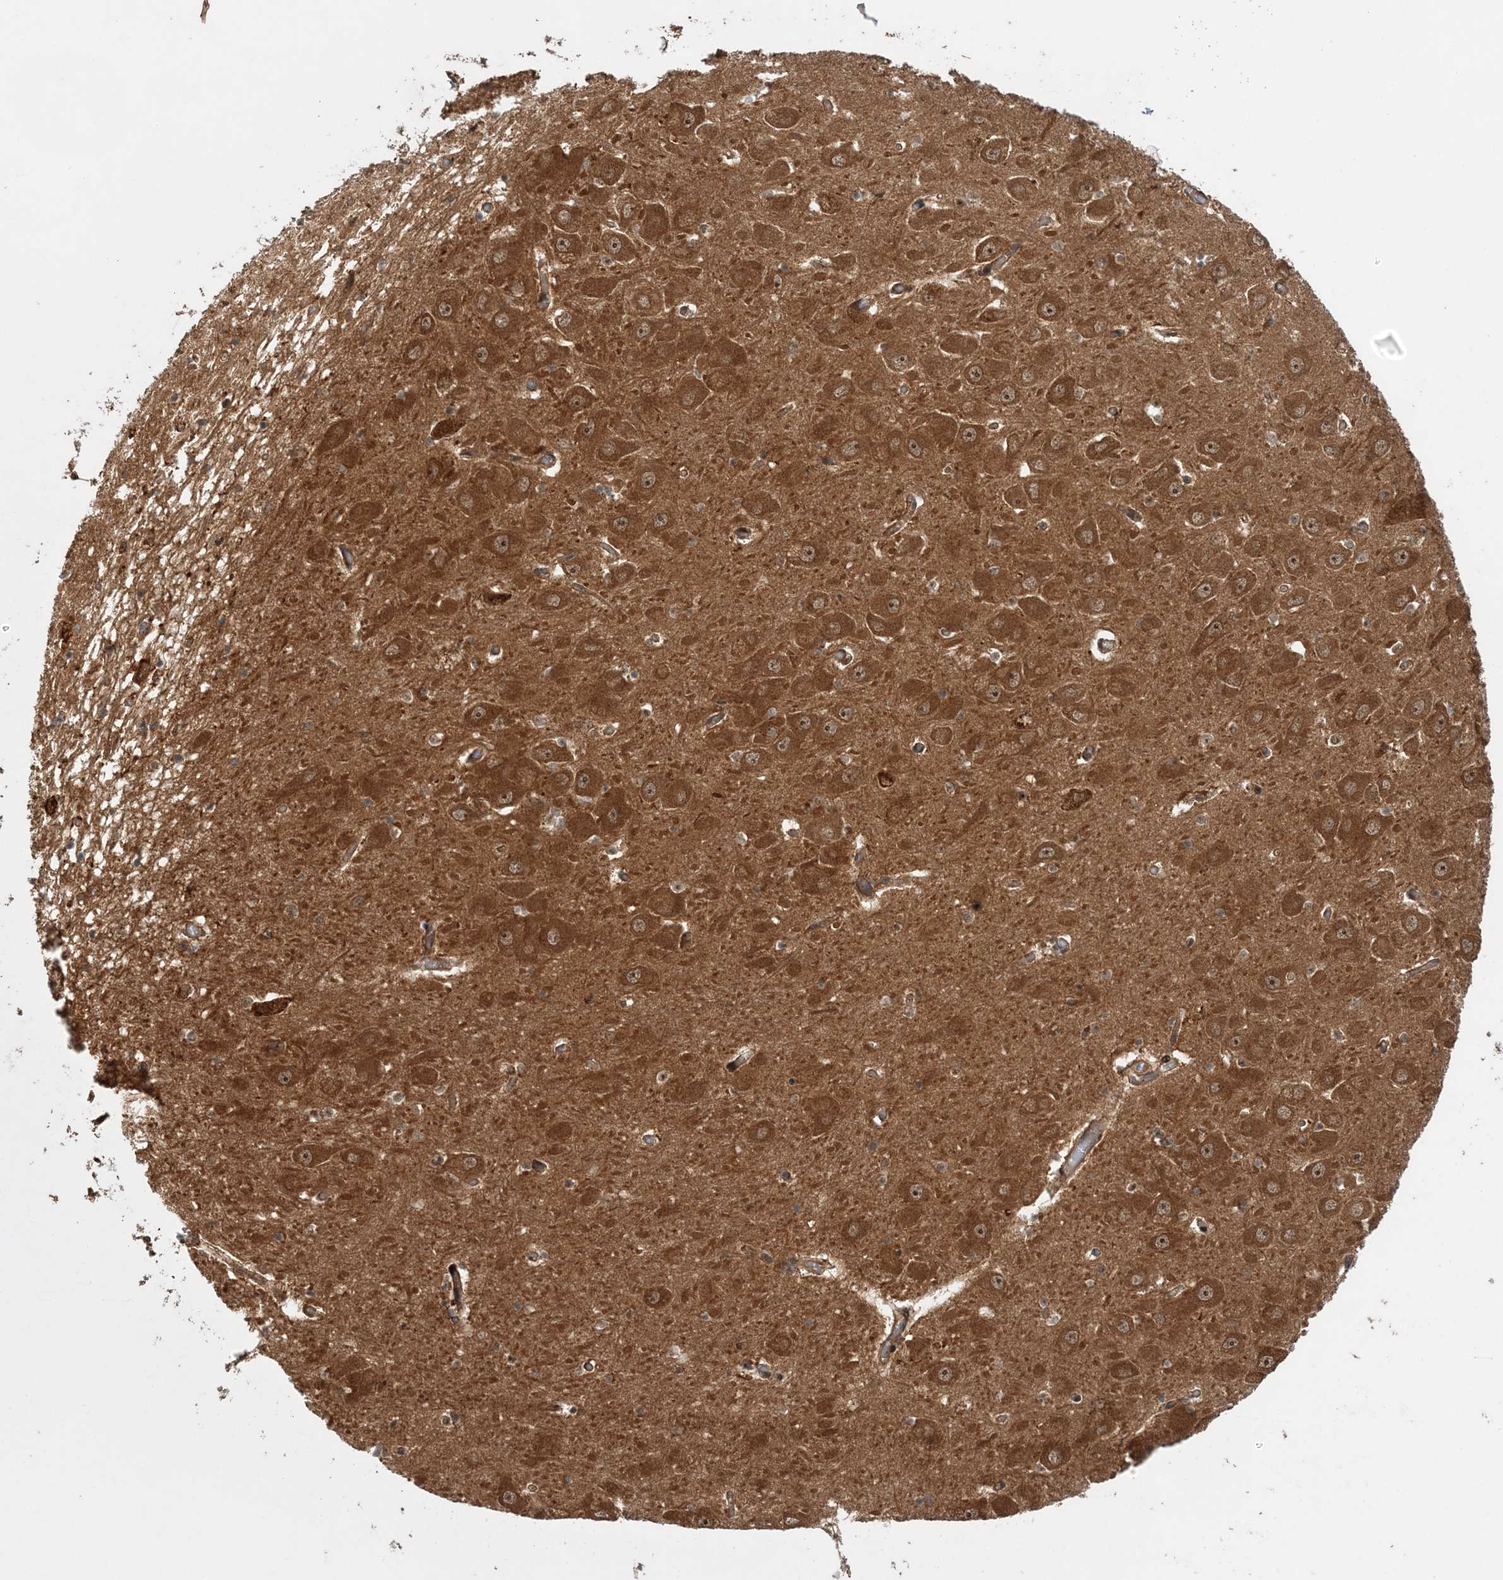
{"staining": {"intensity": "weak", "quantity": ">75%", "location": "cytoplasmic/membranous,nuclear"}, "tissue": "hippocampus", "cell_type": "Glial cells", "image_type": "normal", "snomed": [{"axis": "morphology", "description": "Normal tissue, NOS"}, {"axis": "topography", "description": "Hippocampus"}], "caption": "Immunohistochemical staining of unremarkable hippocampus reveals weak cytoplasmic/membranous,nuclear protein positivity in approximately >75% of glial cells.", "gene": "UBTD2", "patient": {"sex": "male", "age": 70}}